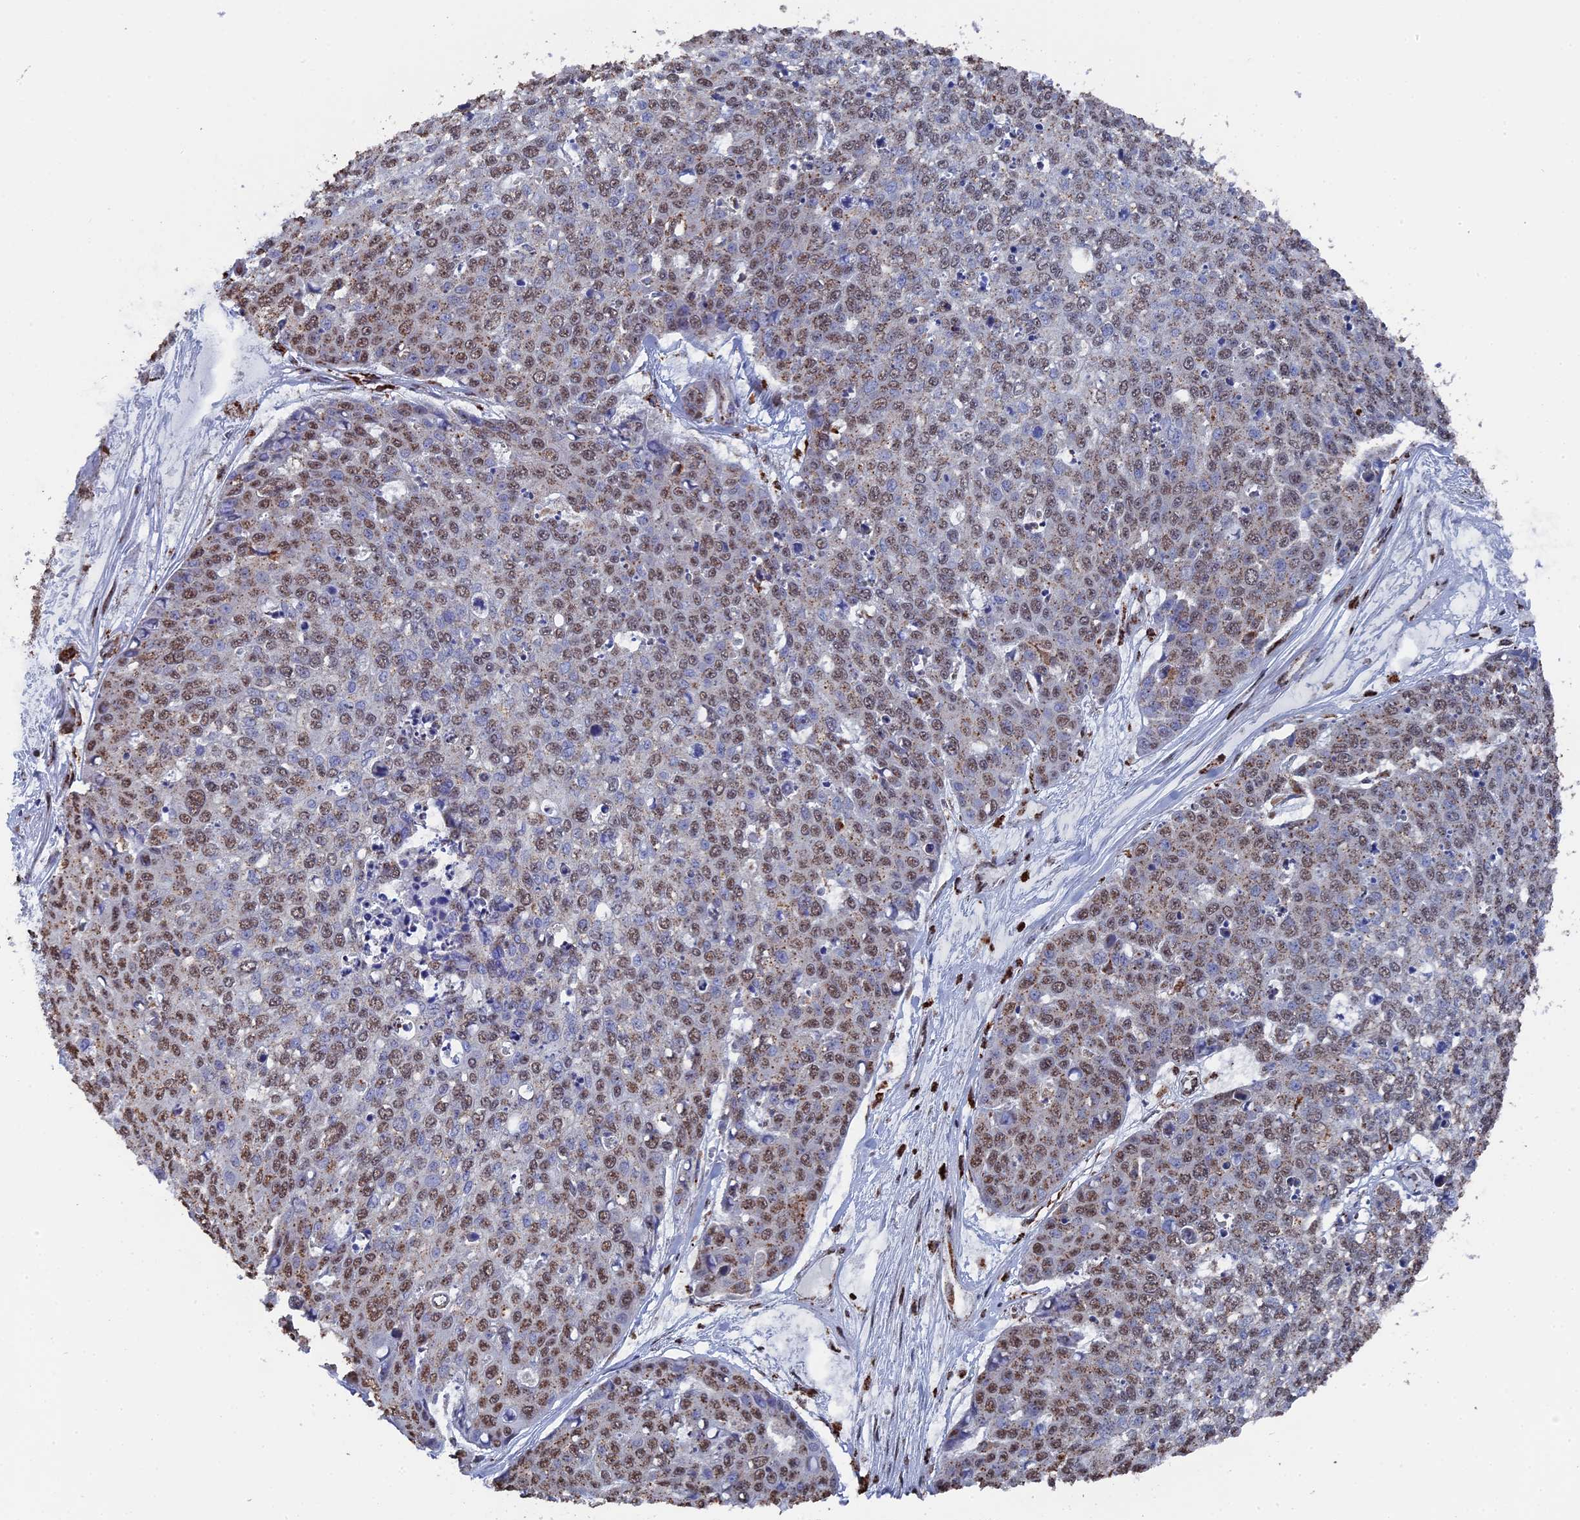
{"staining": {"intensity": "moderate", "quantity": "25%-75%", "location": "nuclear"}, "tissue": "skin cancer", "cell_type": "Tumor cells", "image_type": "cancer", "snomed": [{"axis": "morphology", "description": "Squamous cell carcinoma, NOS"}, {"axis": "topography", "description": "Skin"}], "caption": "DAB (3,3'-diaminobenzidine) immunohistochemical staining of human skin cancer (squamous cell carcinoma) reveals moderate nuclear protein positivity in about 25%-75% of tumor cells. (DAB (3,3'-diaminobenzidine) IHC with brightfield microscopy, high magnification).", "gene": "SMG9", "patient": {"sex": "female", "age": 44}}